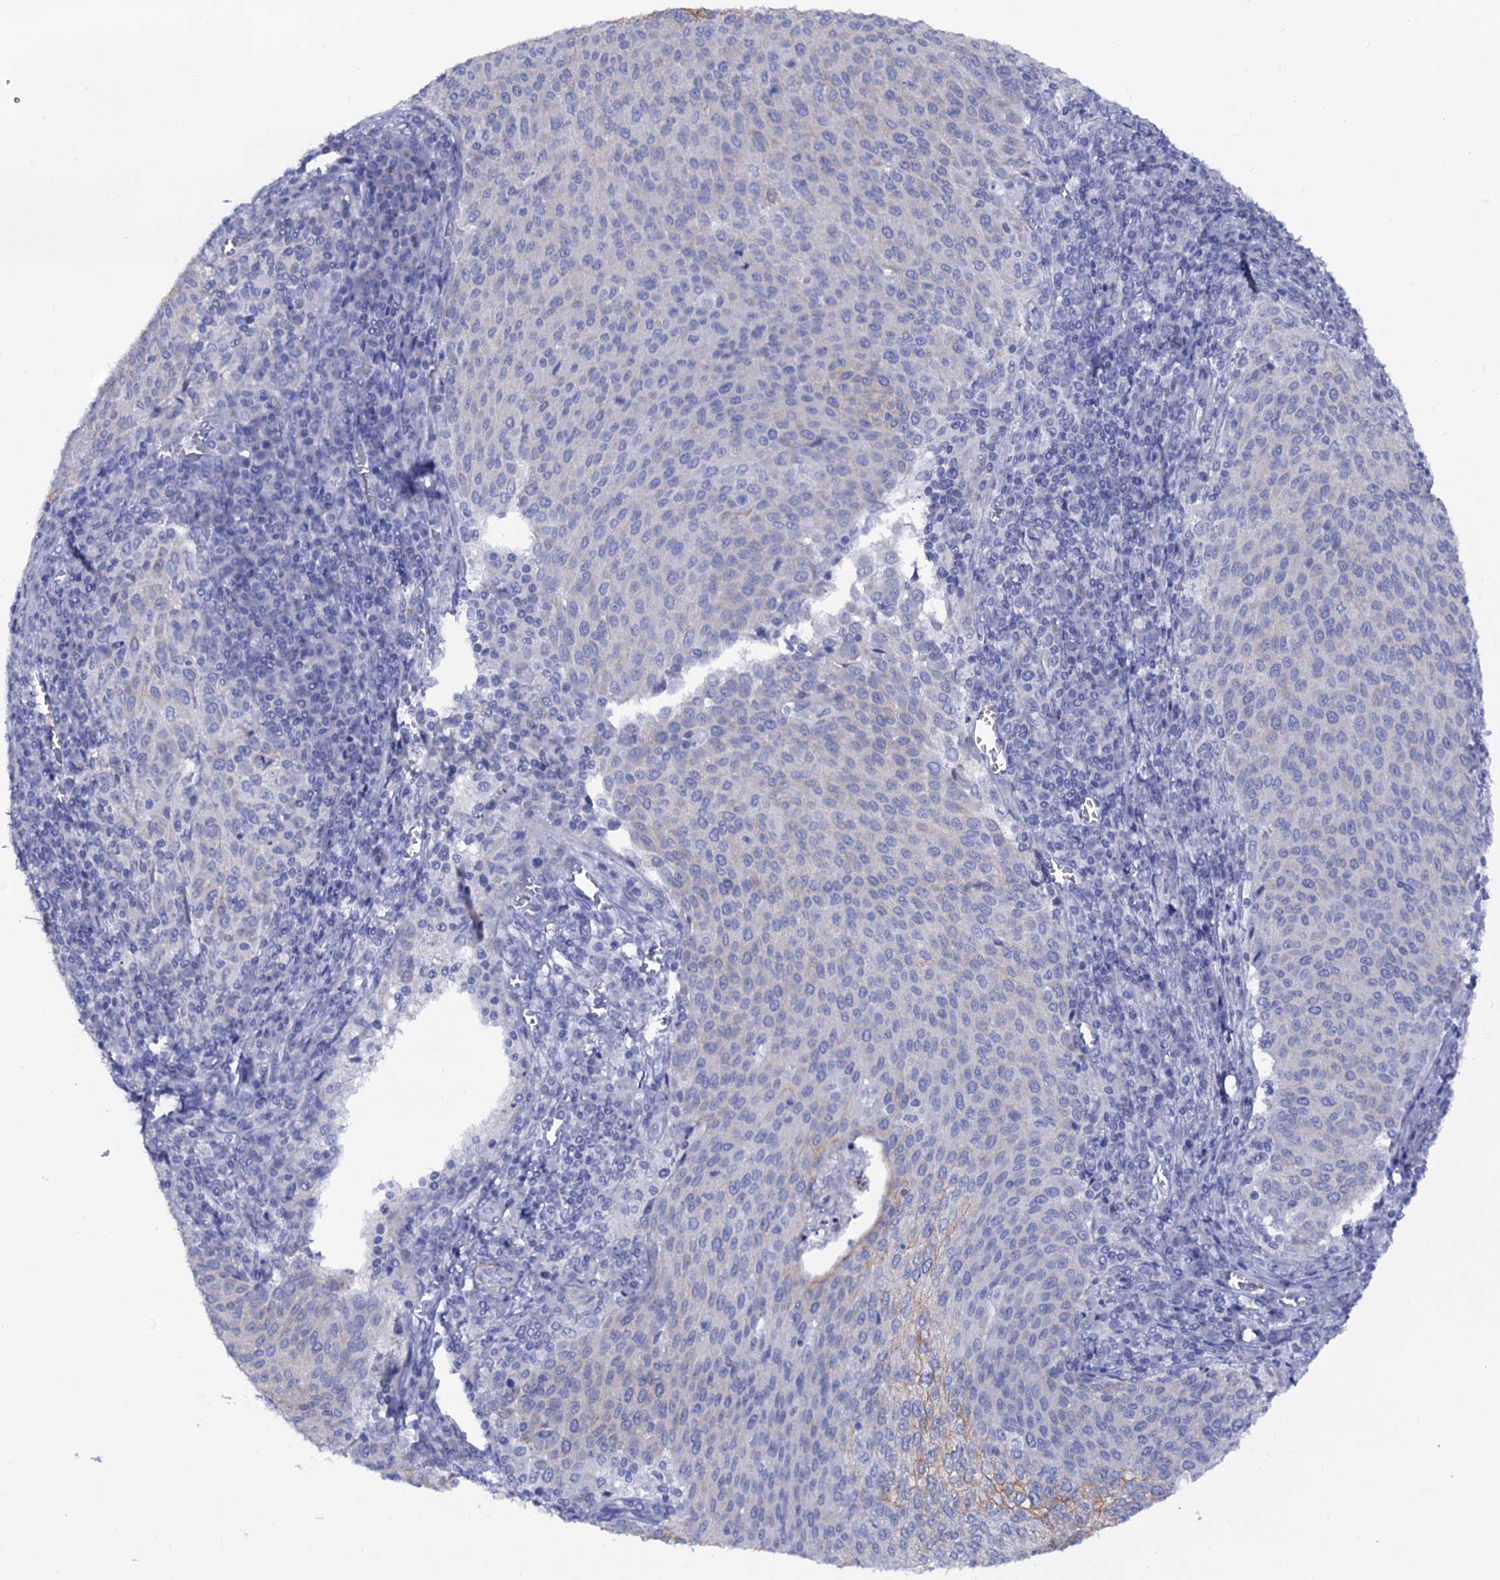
{"staining": {"intensity": "negative", "quantity": "none", "location": "none"}, "tissue": "cervical cancer", "cell_type": "Tumor cells", "image_type": "cancer", "snomed": [{"axis": "morphology", "description": "Squamous cell carcinoma, NOS"}, {"axis": "topography", "description": "Cervix"}], "caption": "A micrograph of human squamous cell carcinoma (cervical) is negative for staining in tumor cells. (DAB immunohistochemistry, high magnification).", "gene": "RAB3IP", "patient": {"sex": "female", "age": 46}}